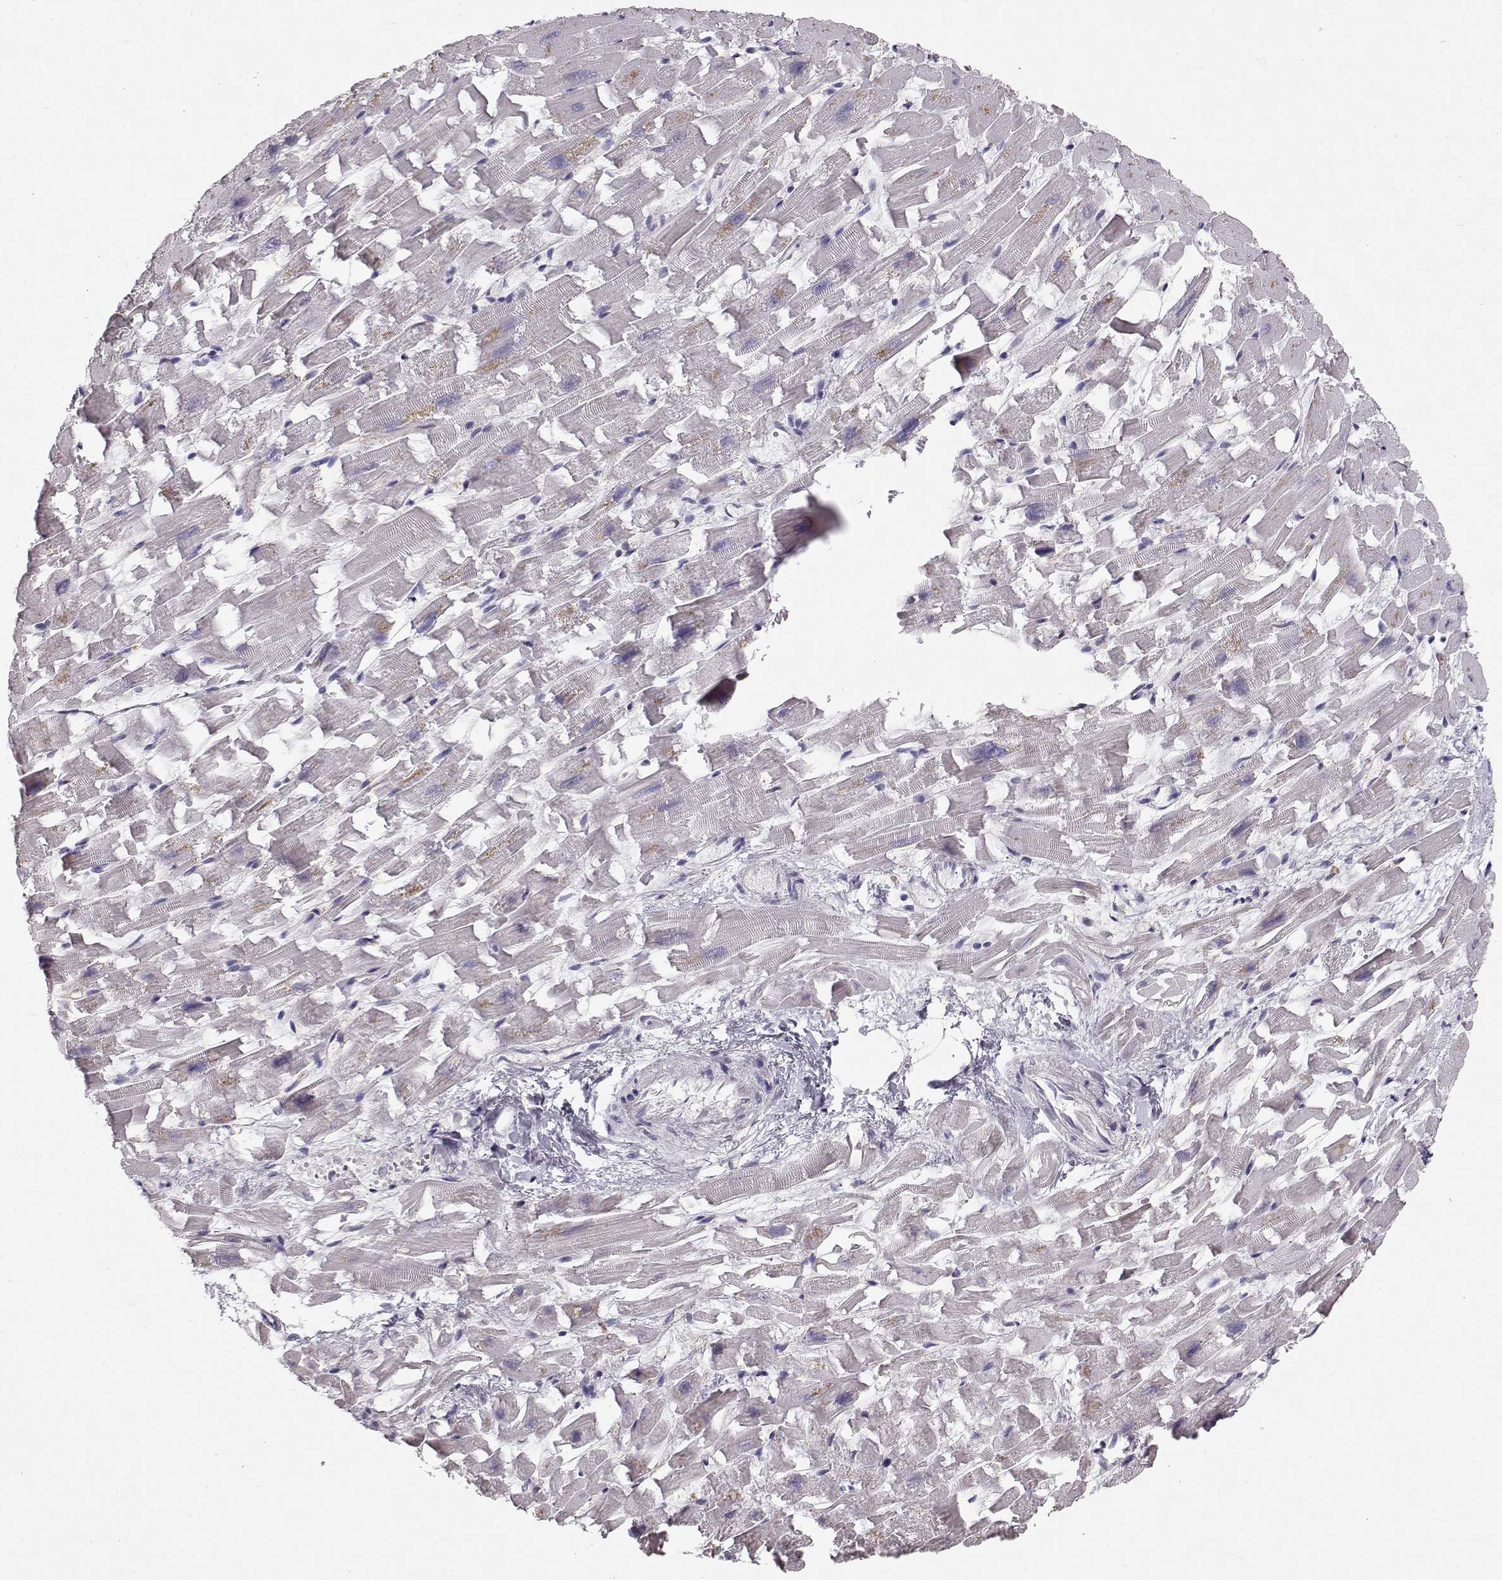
{"staining": {"intensity": "negative", "quantity": "none", "location": "none"}, "tissue": "heart muscle", "cell_type": "Cardiomyocytes", "image_type": "normal", "snomed": [{"axis": "morphology", "description": "Normal tissue, NOS"}, {"axis": "topography", "description": "Heart"}], "caption": "Immunohistochemistry (IHC) of normal human heart muscle reveals no positivity in cardiomyocytes.", "gene": "POU1F1", "patient": {"sex": "female", "age": 64}}